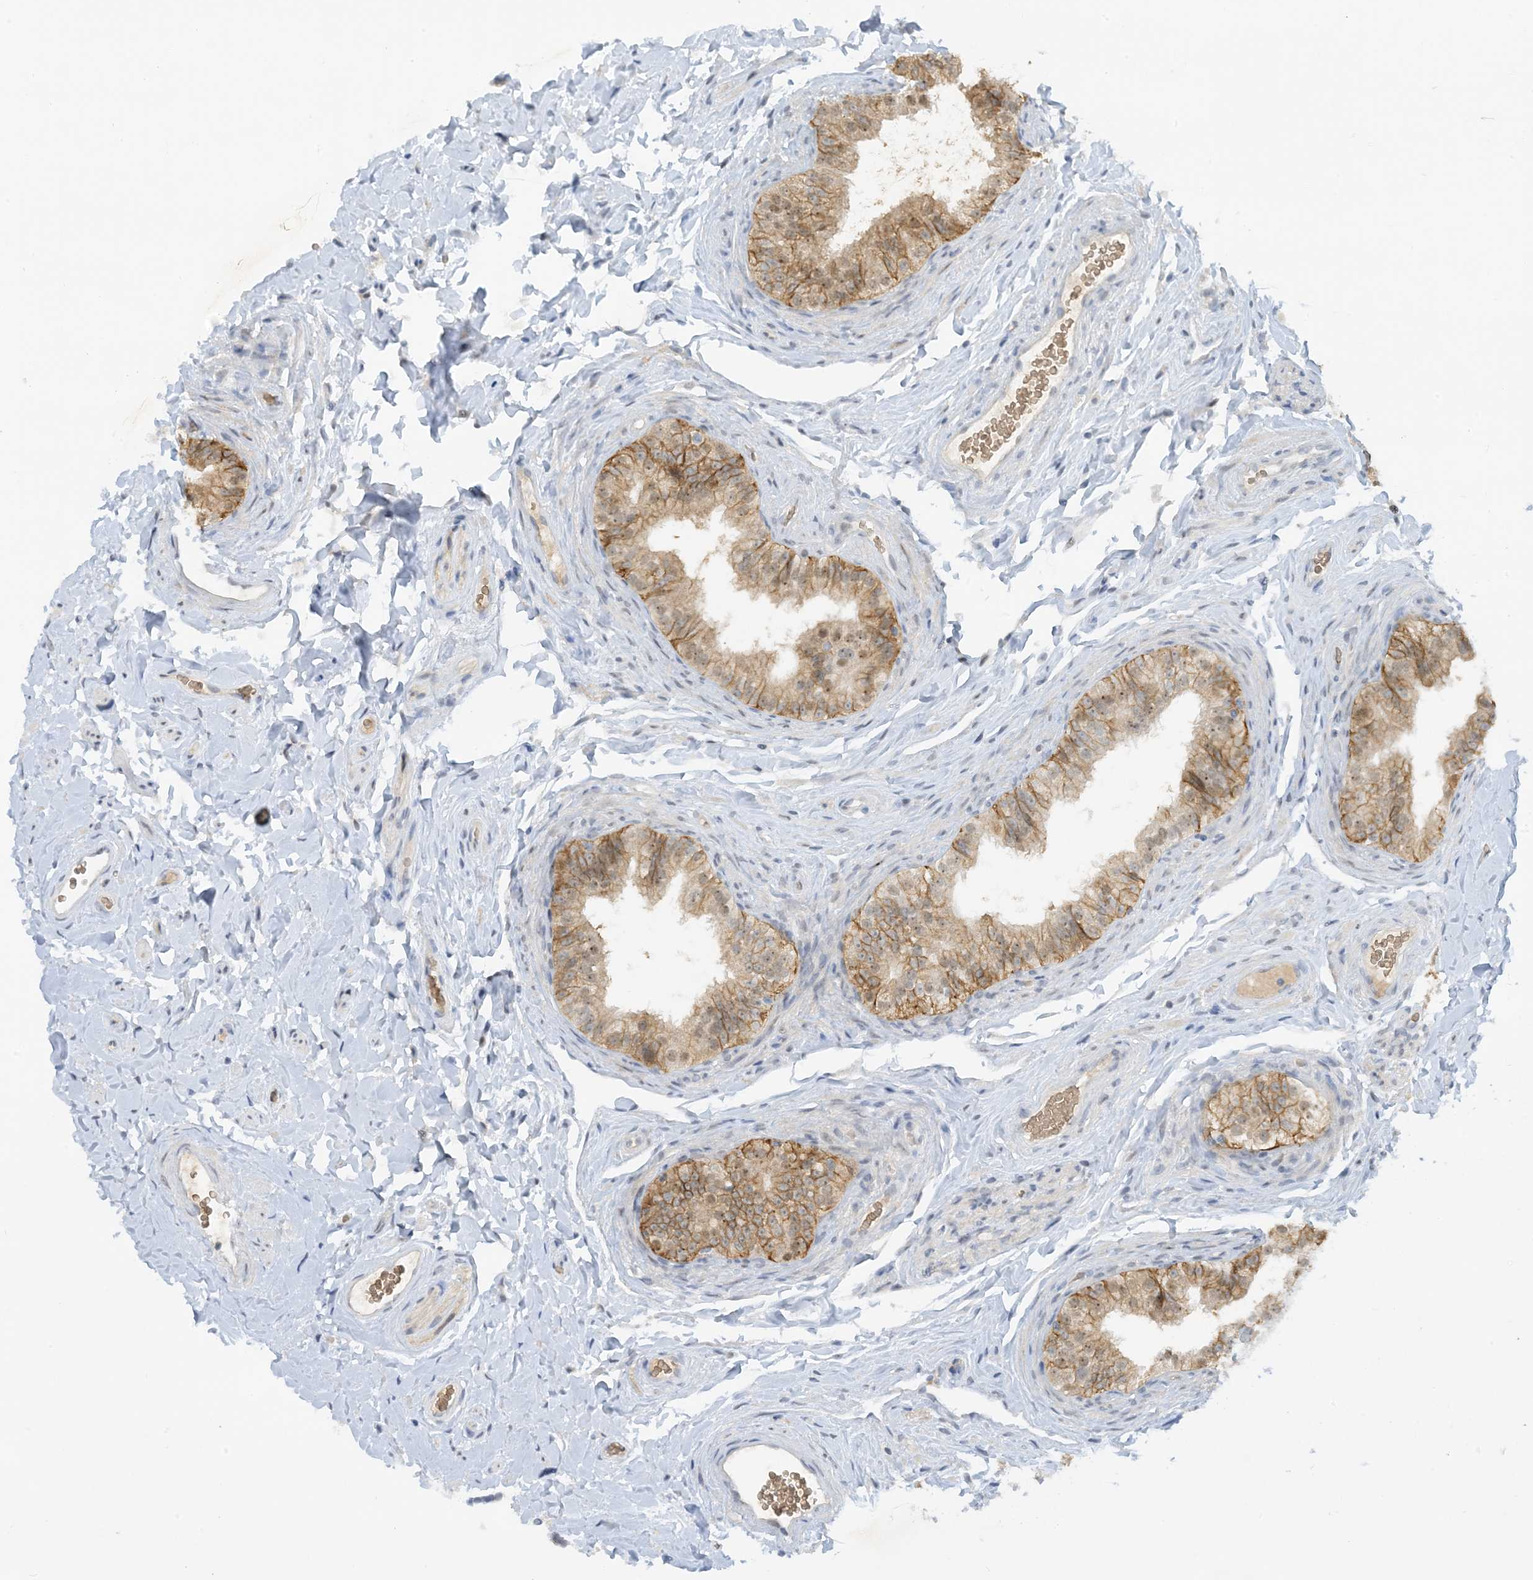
{"staining": {"intensity": "moderate", "quantity": "25%-75%", "location": "cytoplasmic/membranous,nuclear"}, "tissue": "epididymis", "cell_type": "Glandular cells", "image_type": "normal", "snomed": [{"axis": "morphology", "description": "Normal tissue, NOS"}, {"axis": "topography", "description": "Epididymis"}], "caption": "IHC micrograph of normal epididymis stained for a protein (brown), which exhibits medium levels of moderate cytoplasmic/membranous,nuclear expression in approximately 25%-75% of glandular cells.", "gene": "UBE2E1", "patient": {"sex": "male", "age": 49}}